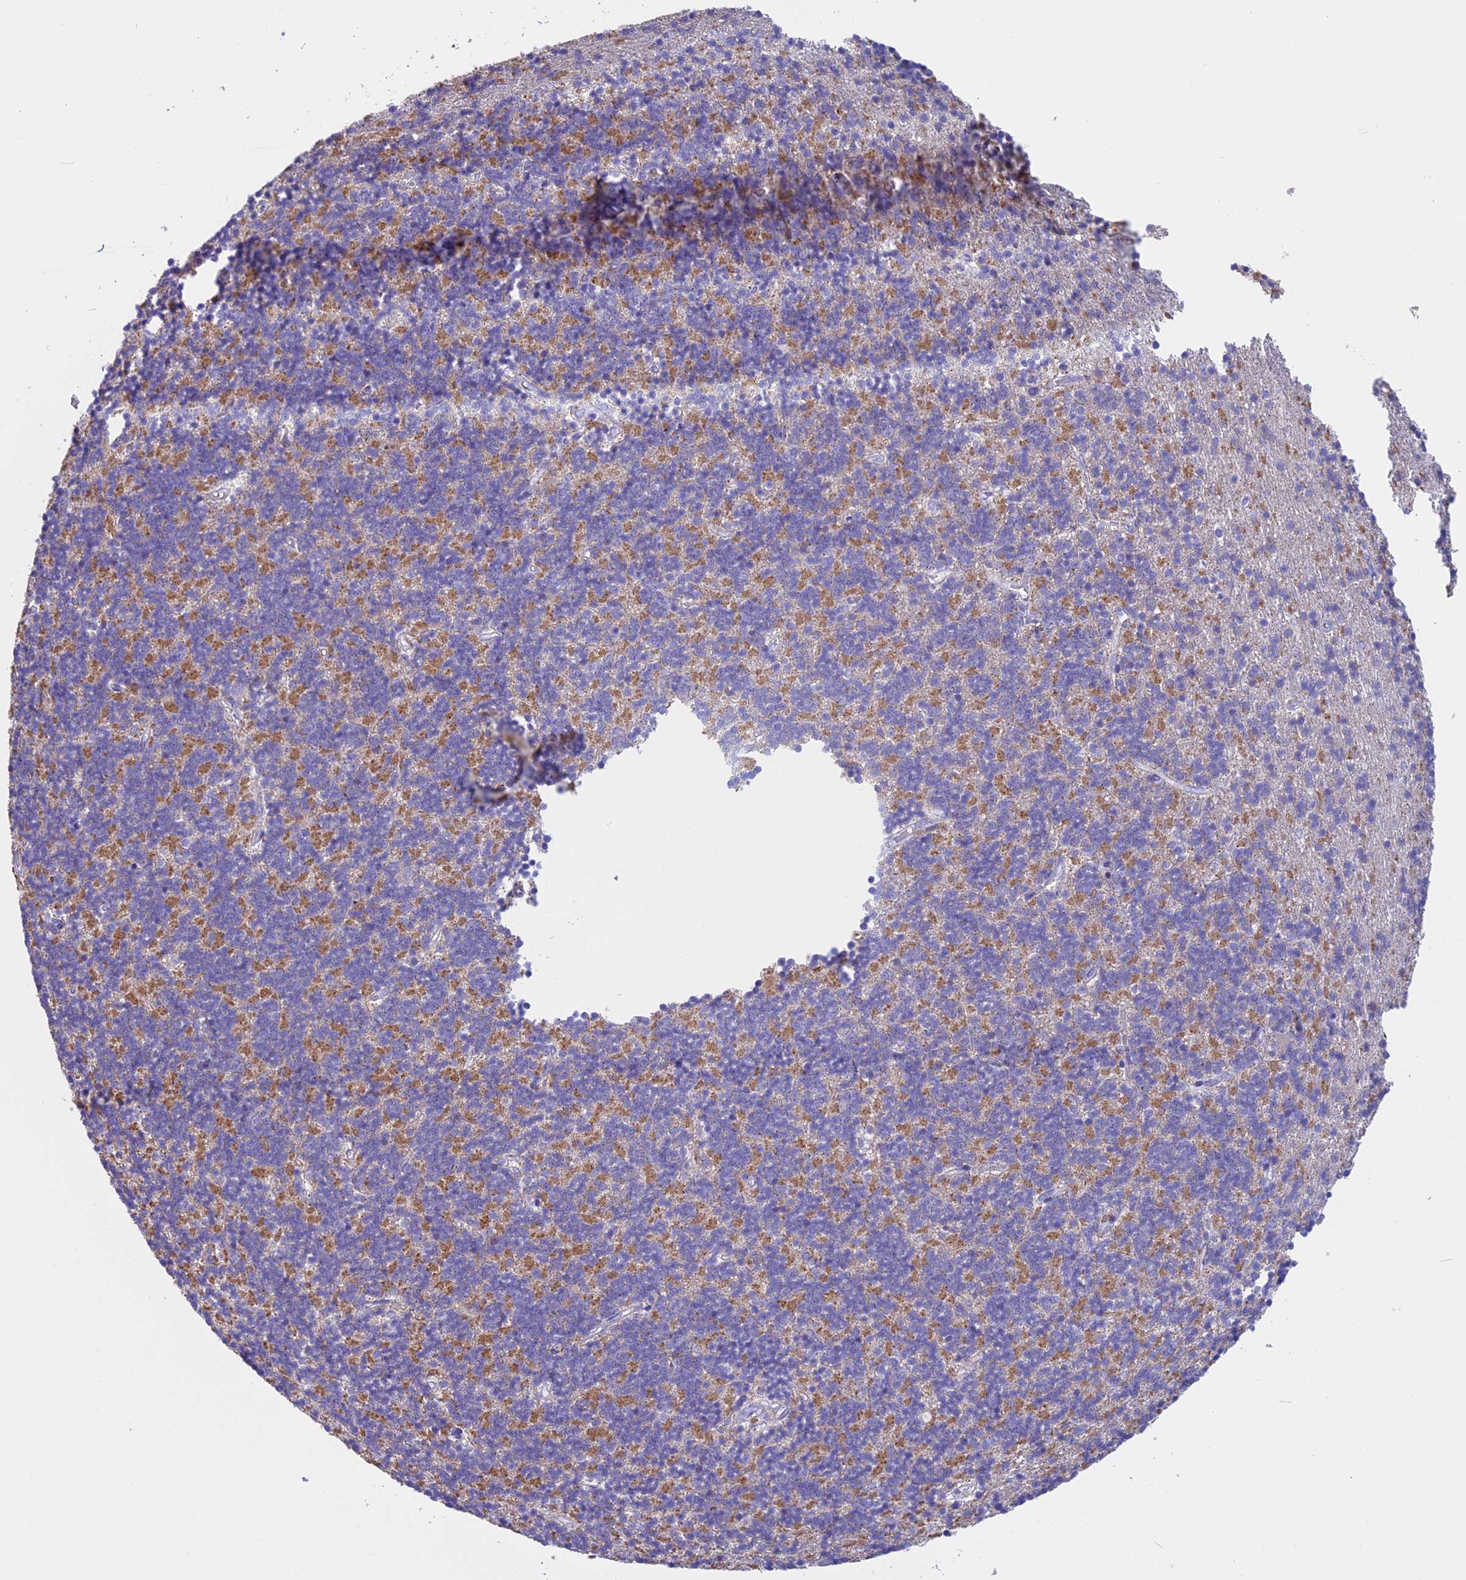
{"staining": {"intensity": "moderate", "quantity": "<25%", "location": "cytoplasmic/membranous"}, "tissue": "cerebellum", "cell_type": "Cells in granular layer", "image_type": "normal", "snomed": [{"axis": "morphology", "description": "Normal tissue, NOS"}, {"axis": "topography", "description": "Cerebellum"}], "caption": "Immunohistochemistry (DAB) staining of unremarkable cerebellum exhibits moderate cytoplasmic/membranous protein expression in approximately <25% of cells in granular layer.", "gene": "ZNF563", "patient": {"sex": "male", "age": 54}}